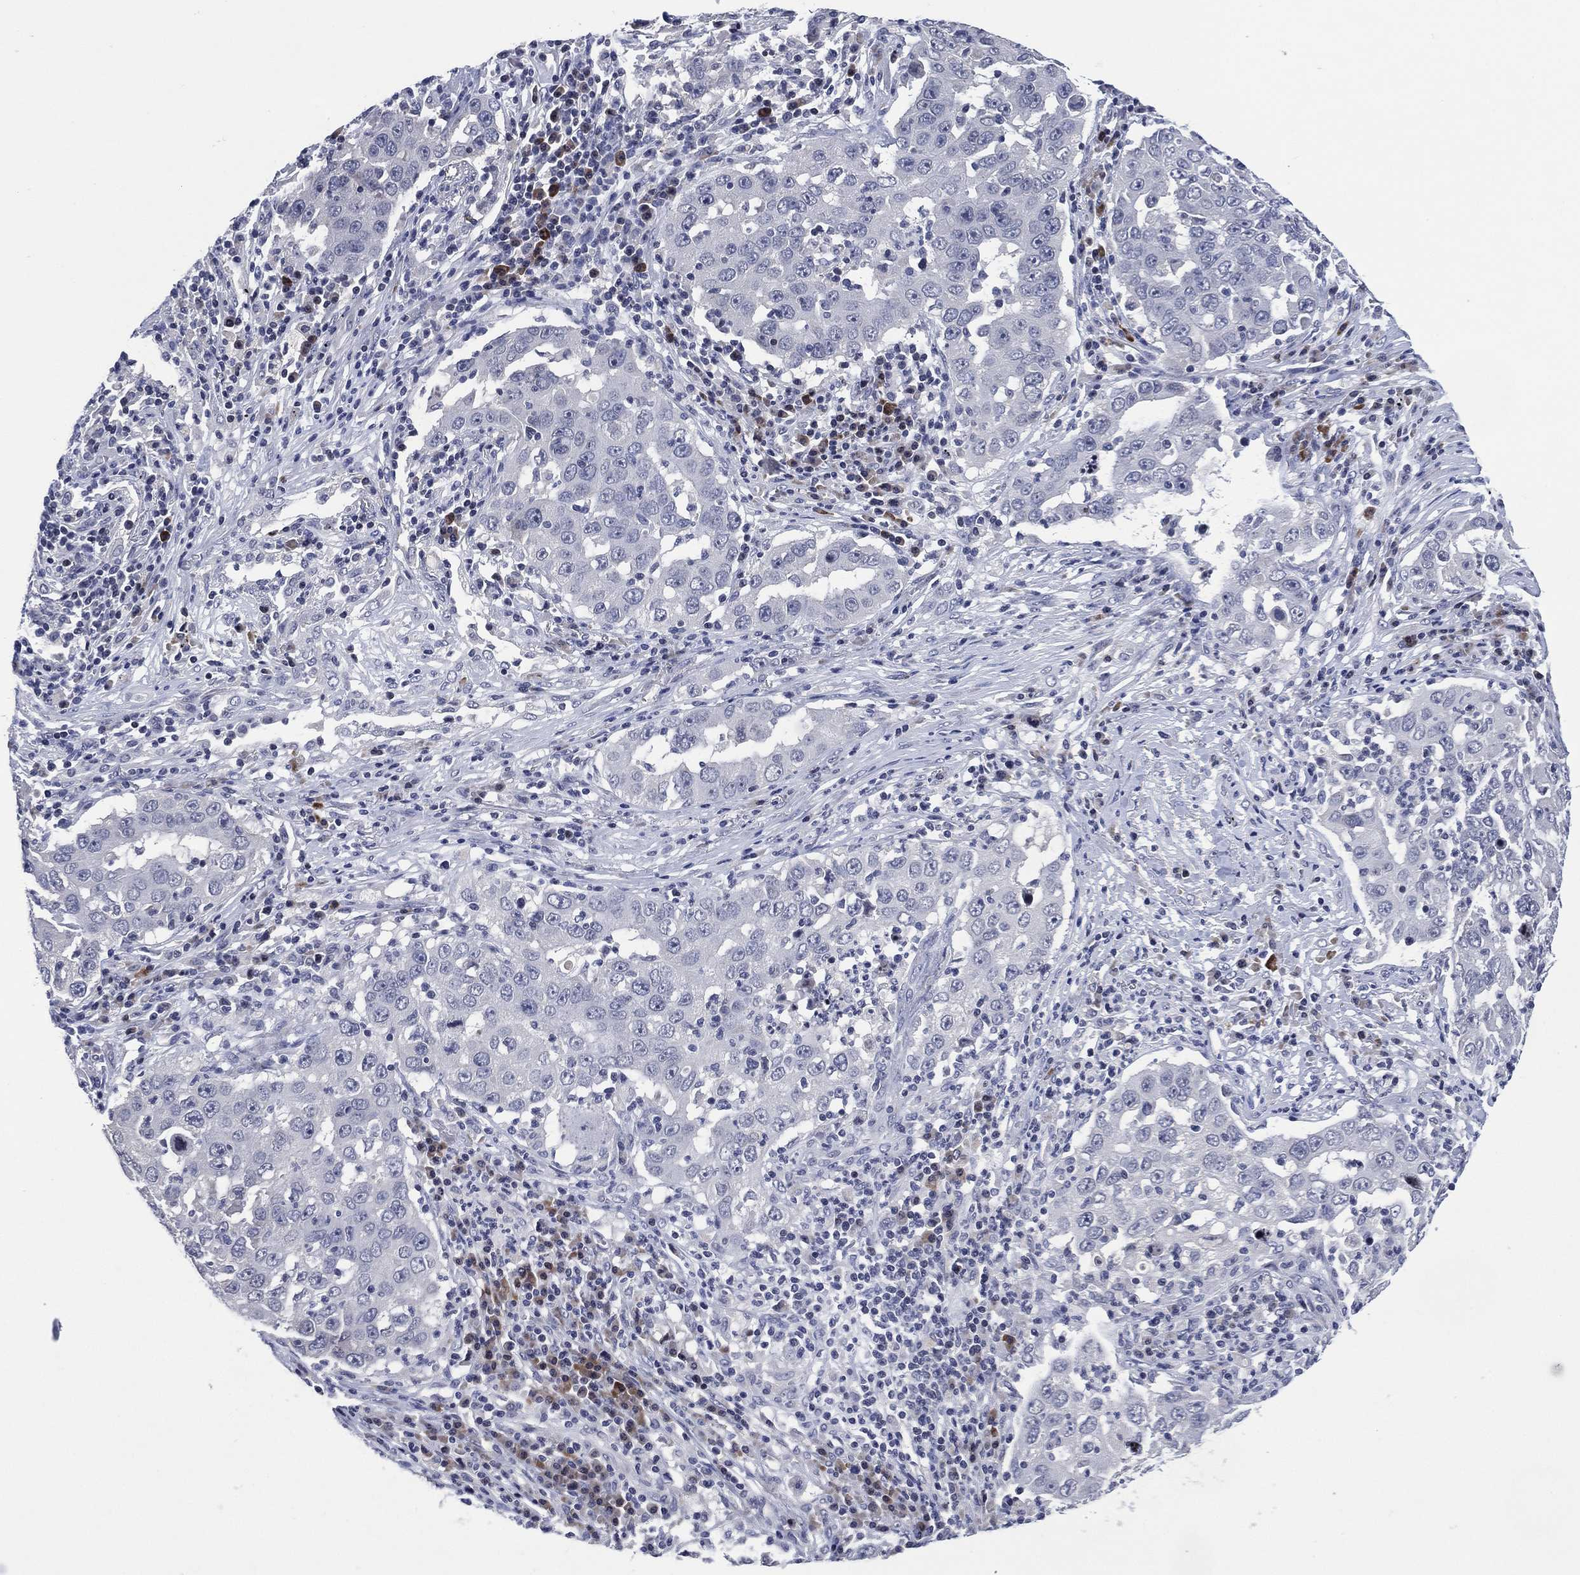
{"staining": {"intensity": "negative", "quantity": "none", "location": "none"}, "tissue": "lung cancer", "cell_type": "Tumor cells", "image_type": "cancer", "snomed": [{"axis": "morphology", "description": "Adenocarcinoma, NOS"}, {"axis": "topography", "description": "Lung"}], "caption": "DAB immunohistochemical staining of human adenocarcinoma (lung) exhibits no significant positivity in tumor cells. (Brightfield microscopy of DAB immunohistochemistry at high magnification).", "gene": "USP26", "patient": {"sex": "male", "age": 73}}